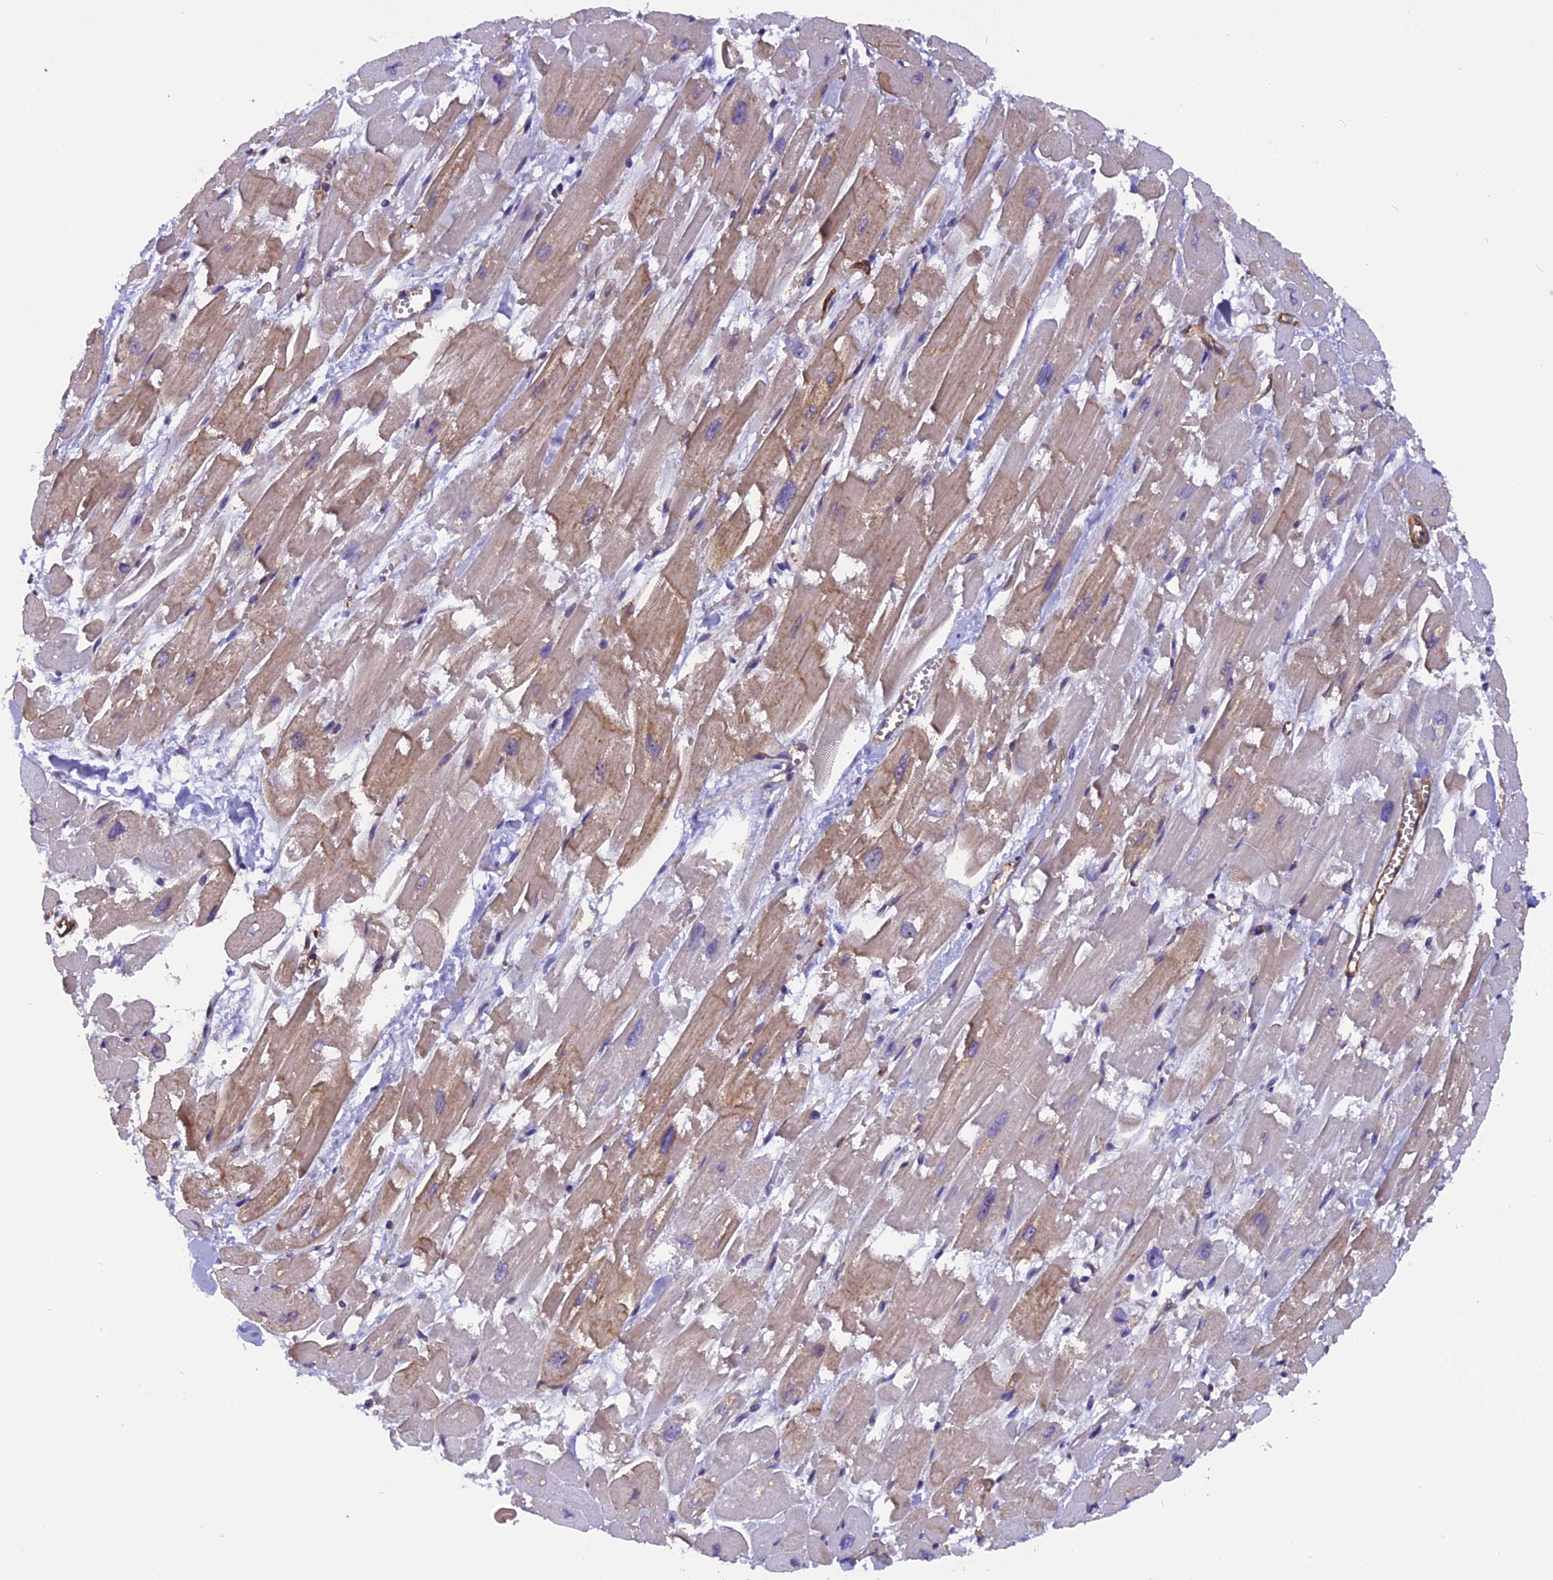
{"staining": {"intensity": "weak", "quantity": "25%-75%", "location": "cytoplasmic/membranous"}, "tissue": "heart muscle", "cell_type": "Cardiomyocytes", "image_type": "normal", "snomed": [{"axis": "morphology", "description": "Normal tissue, NOS"}, {"axis": "topography", "description": "Heart"}], "caption": "DAB immunohistochemical staining of unremarkable human heart muscle exhibits weak cytoplasmic/membranous protein positivity in about 25%-75% of cardiomyocytes.", "gene": "EHBP1L1", "patient": {"sex": "male", "age": 54}}